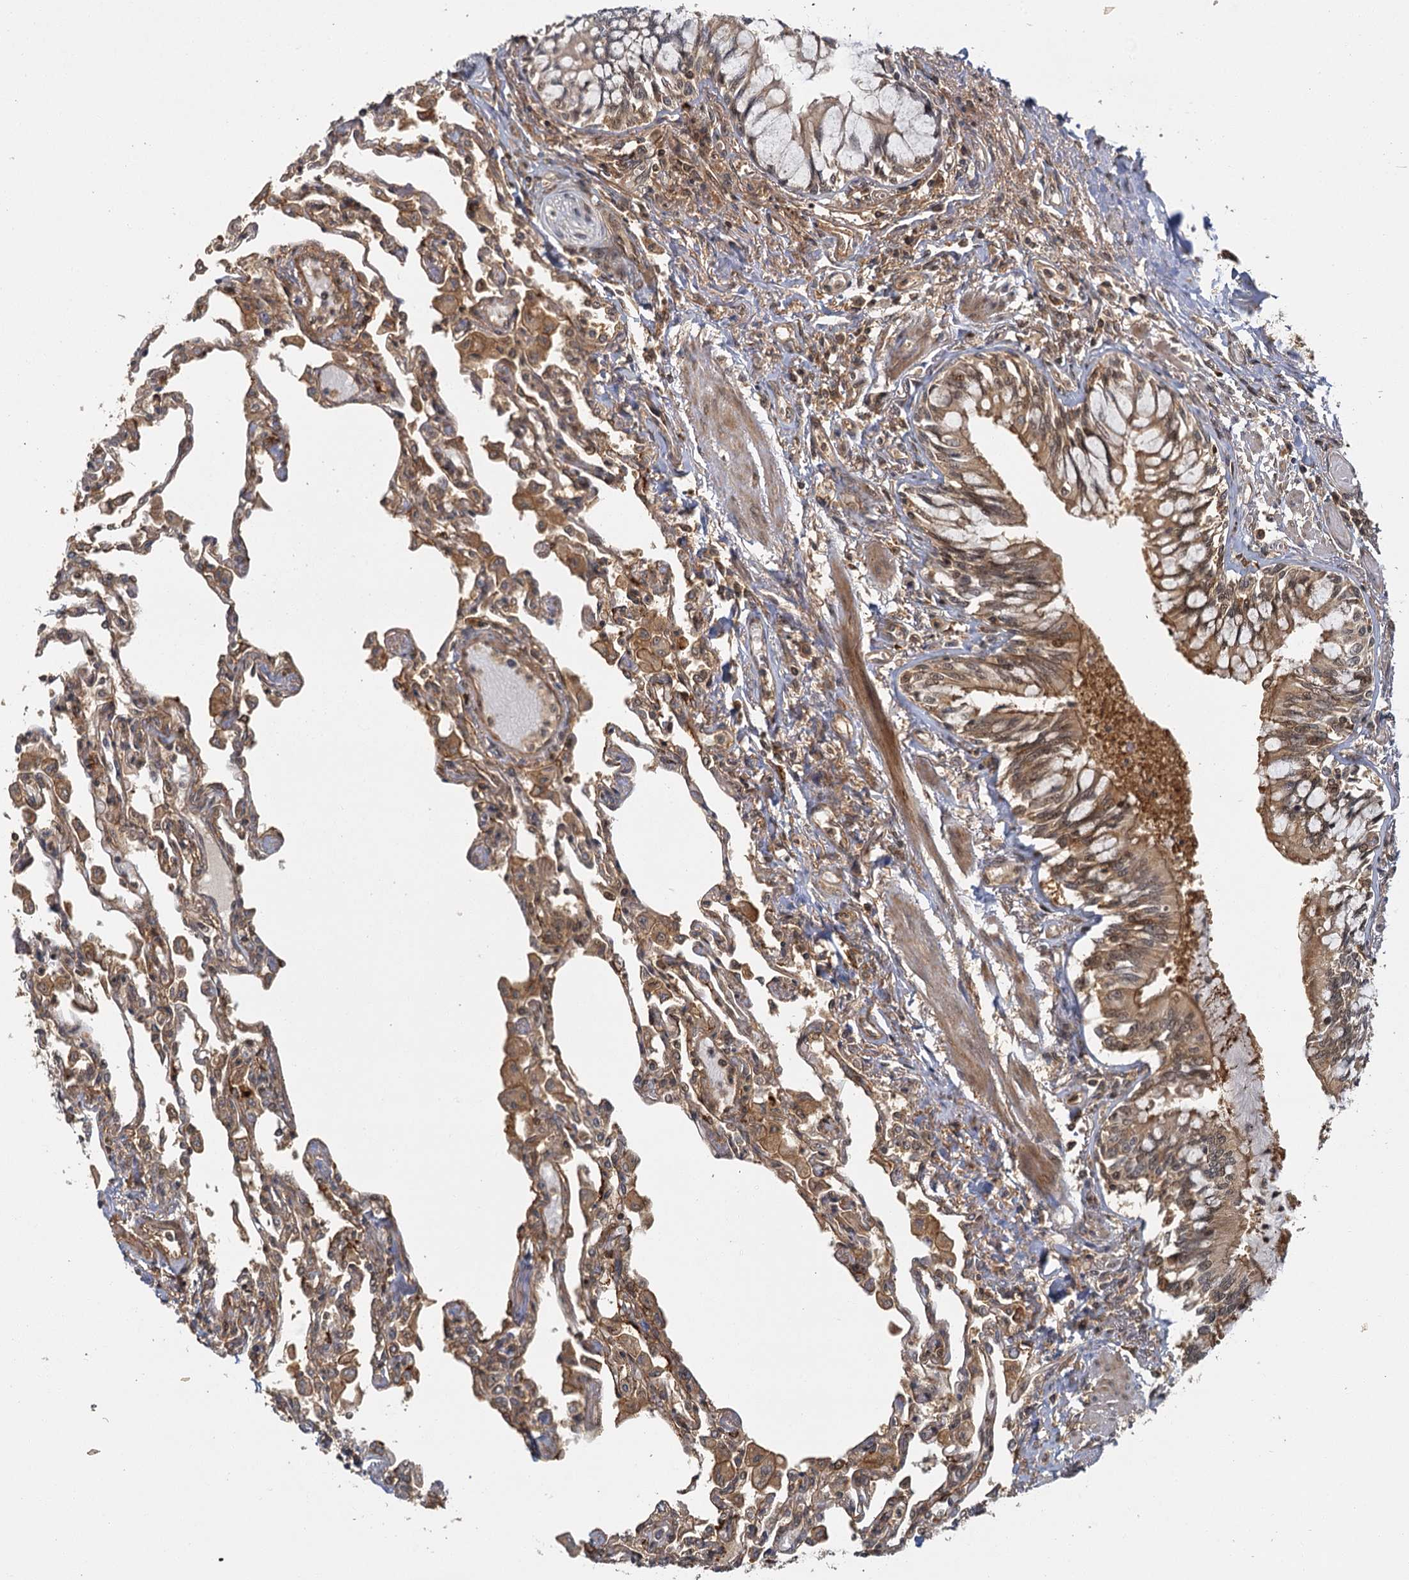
{"staining": {"intensity": "moderate", "quantity": ">75%", "location": "cytoplasmic/membranous,nuclear"}, "tissue": "lung", "cell_type": "Alveolar cells", "image_type": "normal", "snomed": [{"axis": "morphology", "description": "Normal tissue, NOS"}, {"axis": "topography", "description": "Bronchus"}, {"axis": "topography", "description": "Lung"}], "caption": "DAB (3,3'-diaminobenzidine) immunohistochemical staining of benign human lung demonstrates moderate cytoplasmic/membranous,nuclear protein staining in approximately >75% of alveolar cells. The staining was performed using DAB to visualize the protein expression in brown, while the nuclei were stained in blue with hematoxylin (Magnification: 20x).", "gene": "ZNF549", "patient": {"sex": "female", "age": 49}}